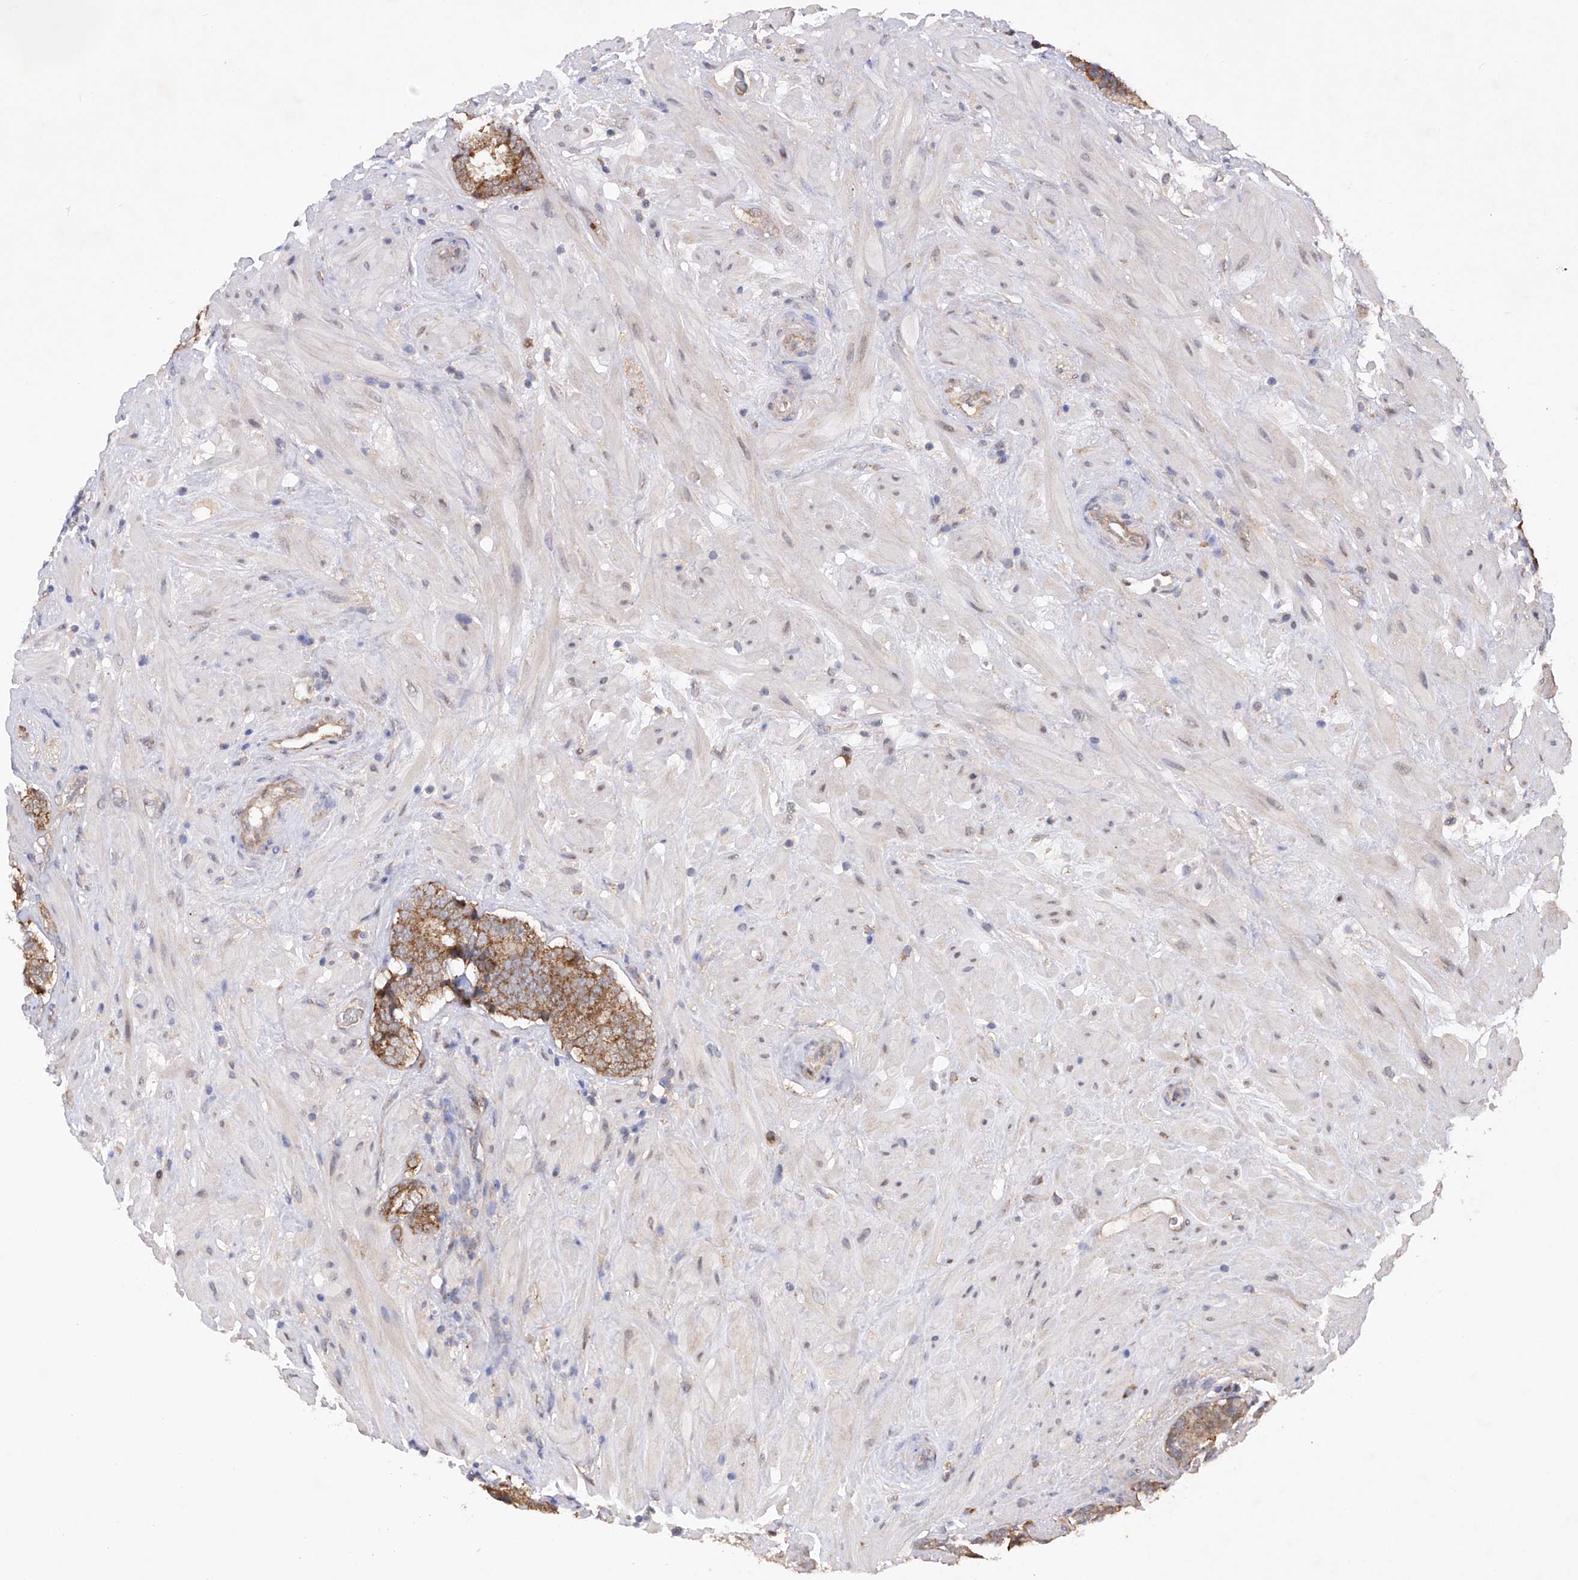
{"staining": {"intensity": "moderate", "quantity": ">75%", "location": "cytoplasmic/membranous"}, "tissue": "prostate cancer", "cell_type": "Tumor cells", "image_type": "cancer", "snomed": [{"axis": "morphology", "description": "Adenocarcinoma, High grade"}, {"axis": "topography", "description": "Prostate"}], "caption": "Moderate cytoplasmic/membranous positivity for a protein is present in about >75% of tumor cells of prostate adenocarcinoma (high-grade) using immunohistochemistry (IHC).", "gene": "SDHAF4", "patient": {"sex": "male", "age": 56}}